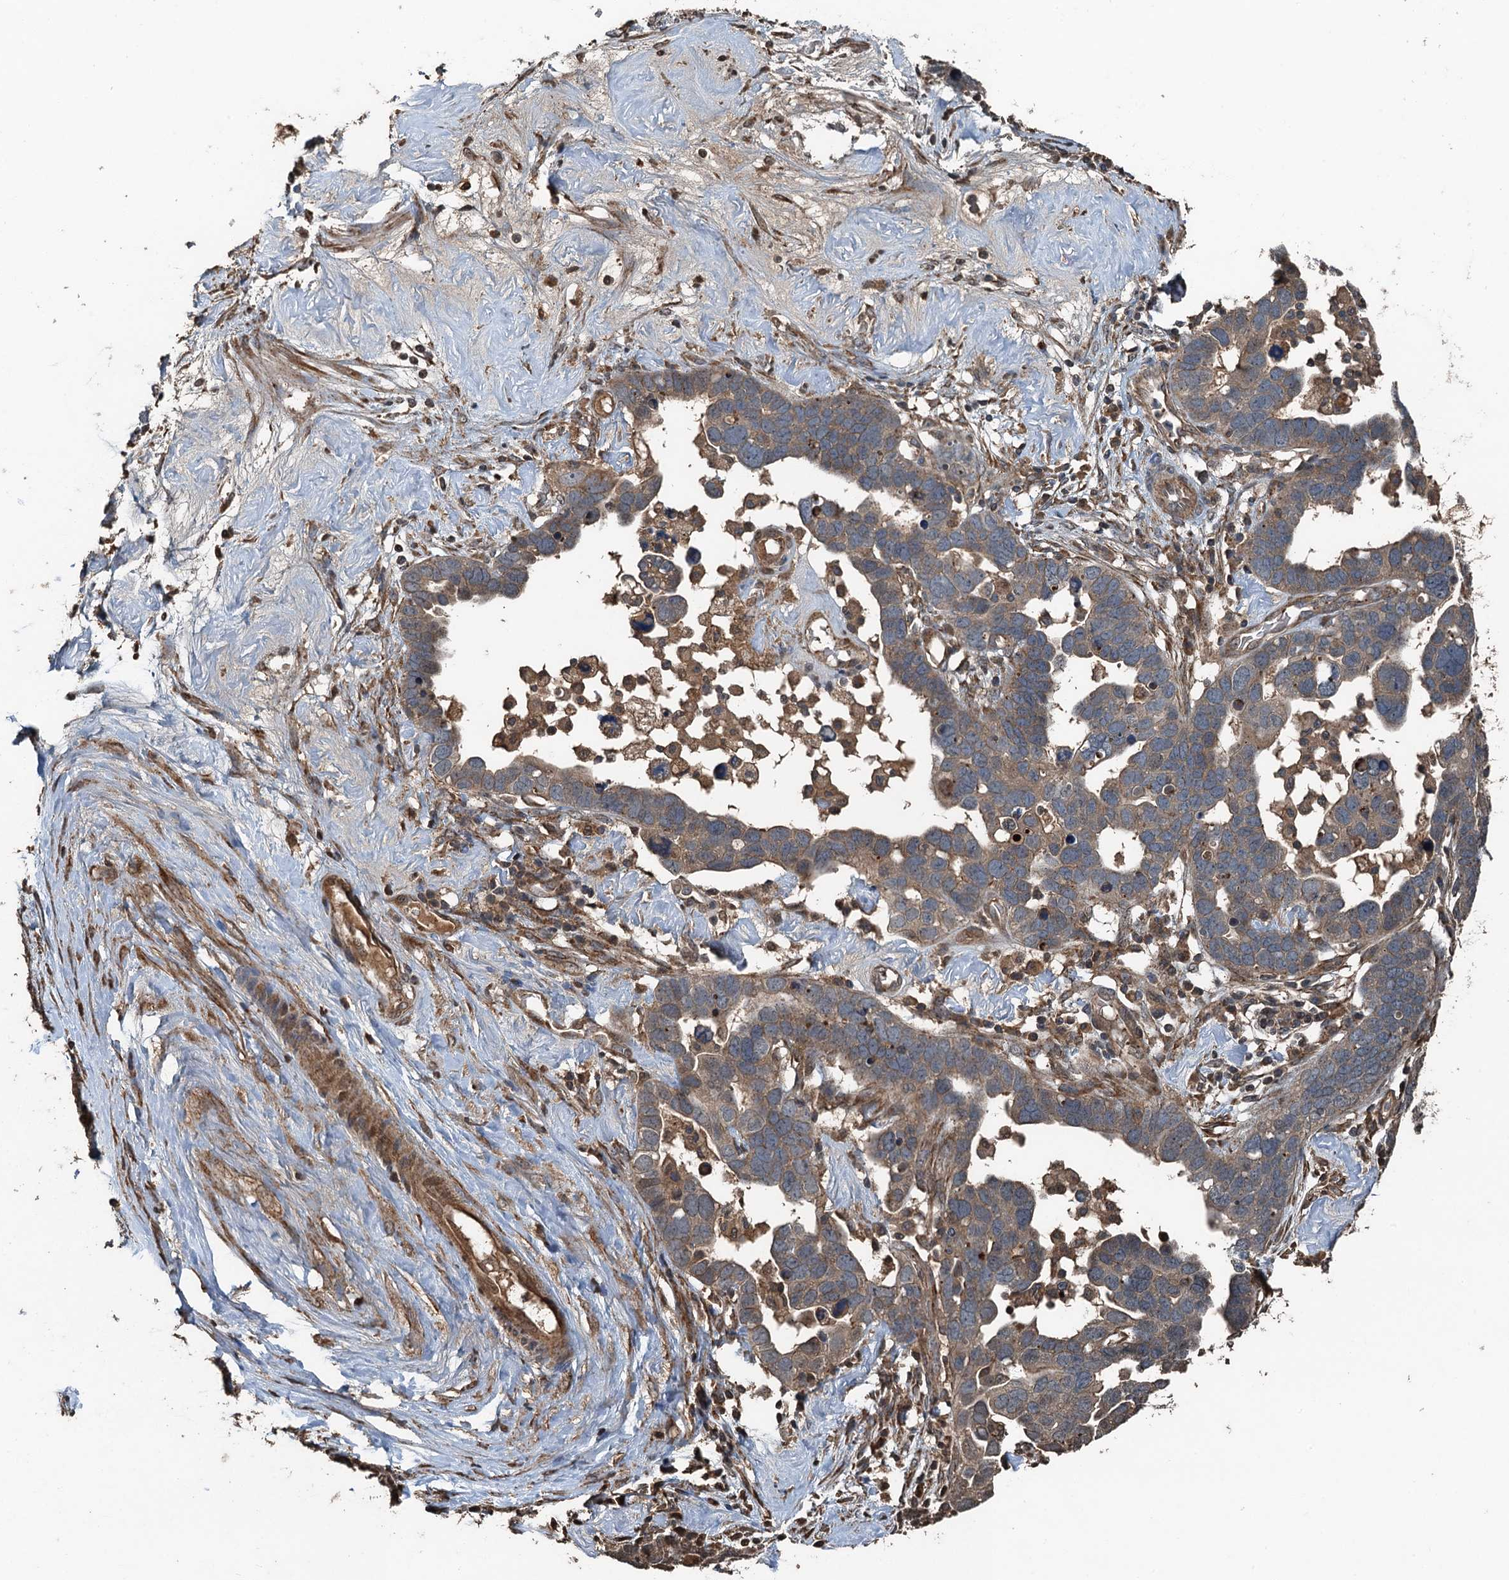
{"staining": {"intensity": "weak", "quantity": ">75%", "location": "cytoplasmic/membranous"}, "tissue": "ovarian cancer", "cell_type": "Tumor cells", "image_type": "cancer", "snomed": [{"axis": "morphology", "description": "Cystadenocarcinoma, serous, NOS"}, {"axis": "topography", "description": "Ovary"}], "caption": "This image demonstrates immunohistochemistry (IHC) staining of human ovarian cancer (serous cystadenocarcinoma), with low weak cytoplasmic/membranous expression in approximately >75% of tumor cells.", "gene": "TCTN1", "patient": {"sex": "female", "age": 54}}